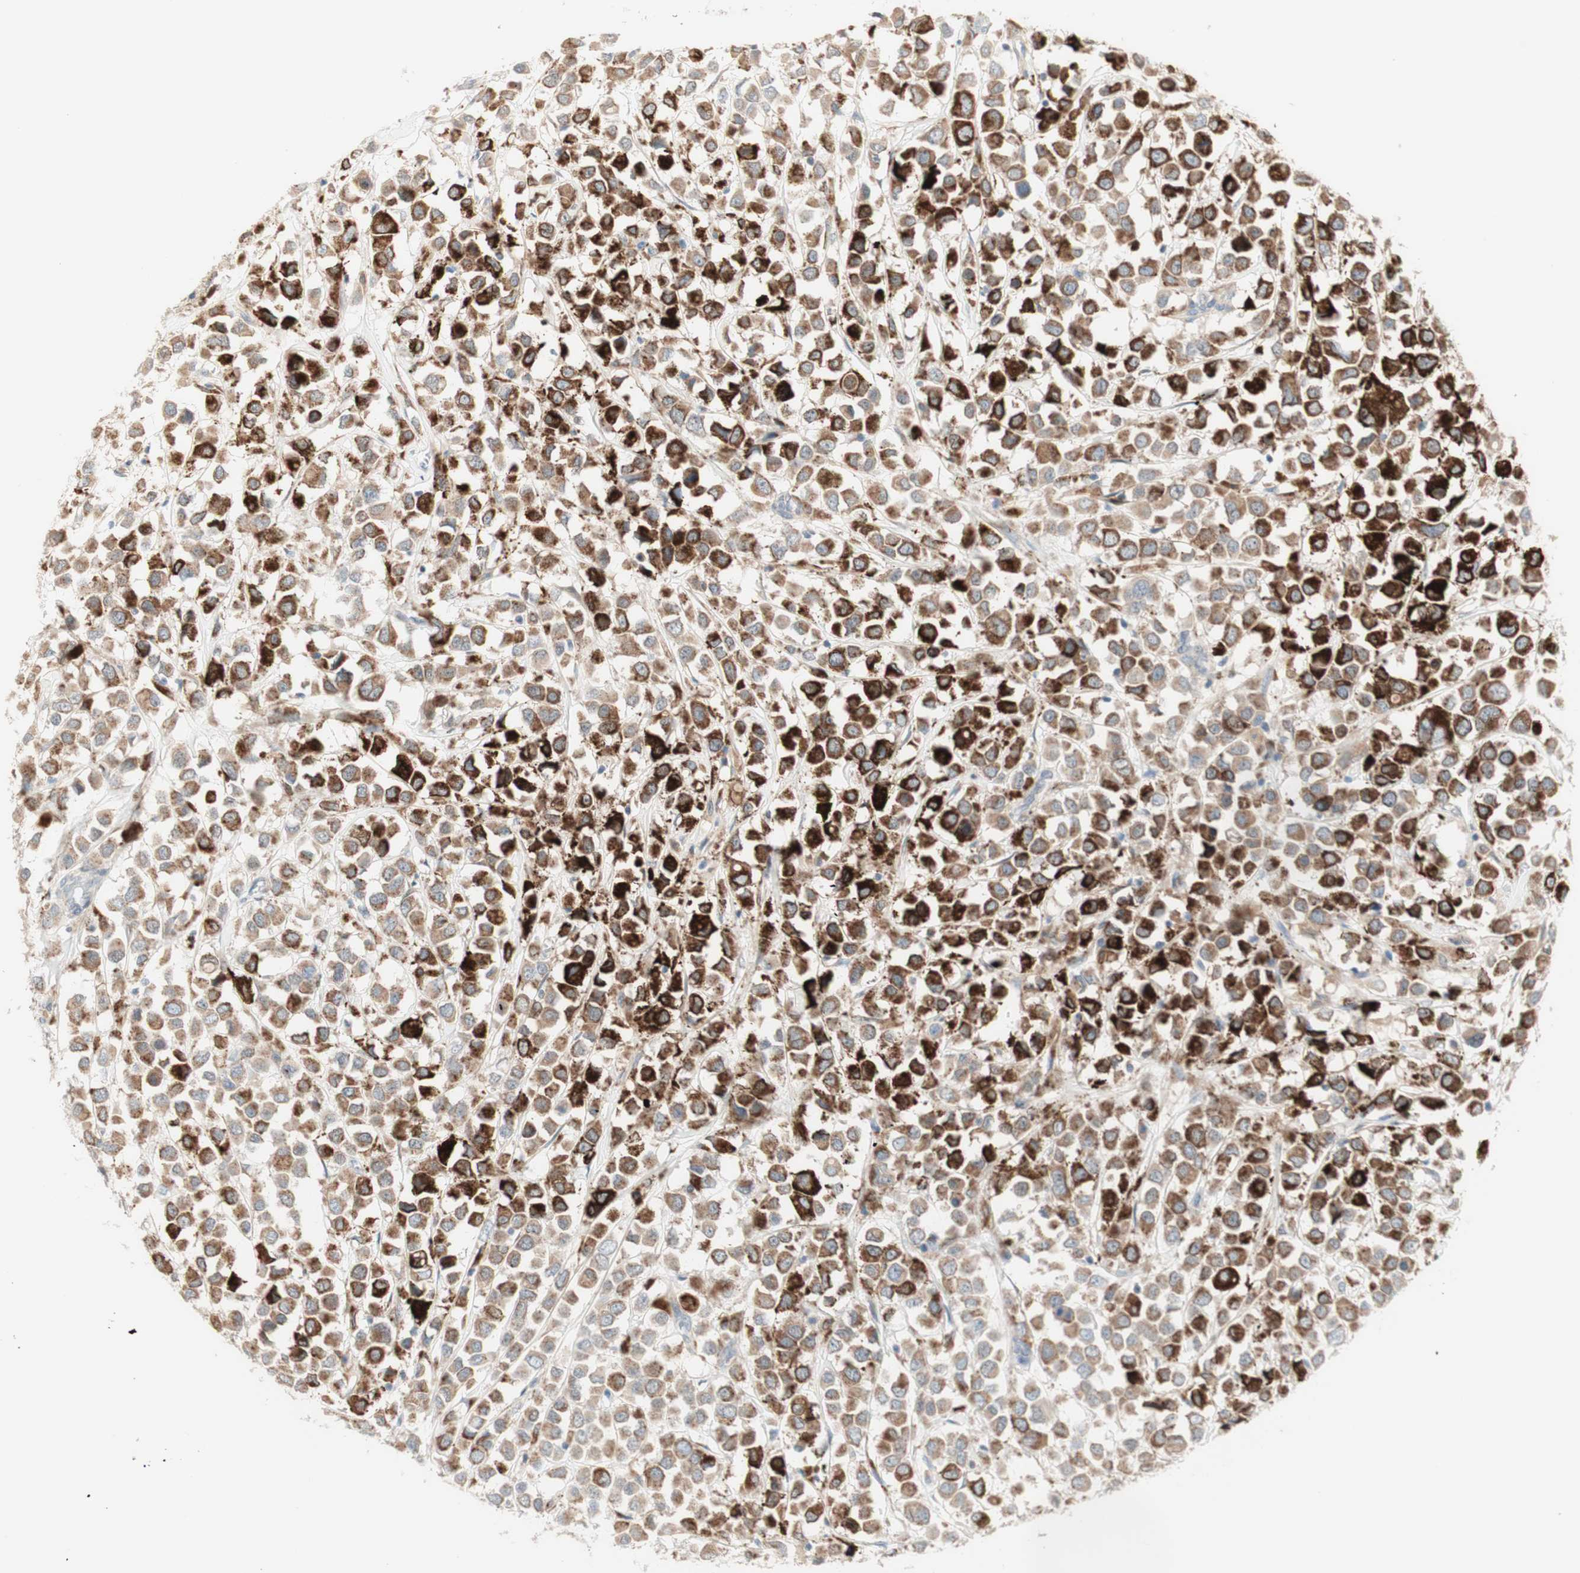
{"staining": {"intensity": "strong", "quantity": ">75%", "location": "cytoplasmic/membranous"}, "tissue": "breast cancer", "cell_type": "Tumor cells", "image_type": "cancer", "snomed": [{"axis": "morphology", "description": "Duct carcinoma"}, {"axis": "topography", "description": "Breast"}], "caption": "Strong cytoplasmic/membranous expression for a protein is present in approximately >75% of tumor cells of breast cancer using IHC.", "gene": "GAPT", "patient": {"sex": "female", "age": 61}}